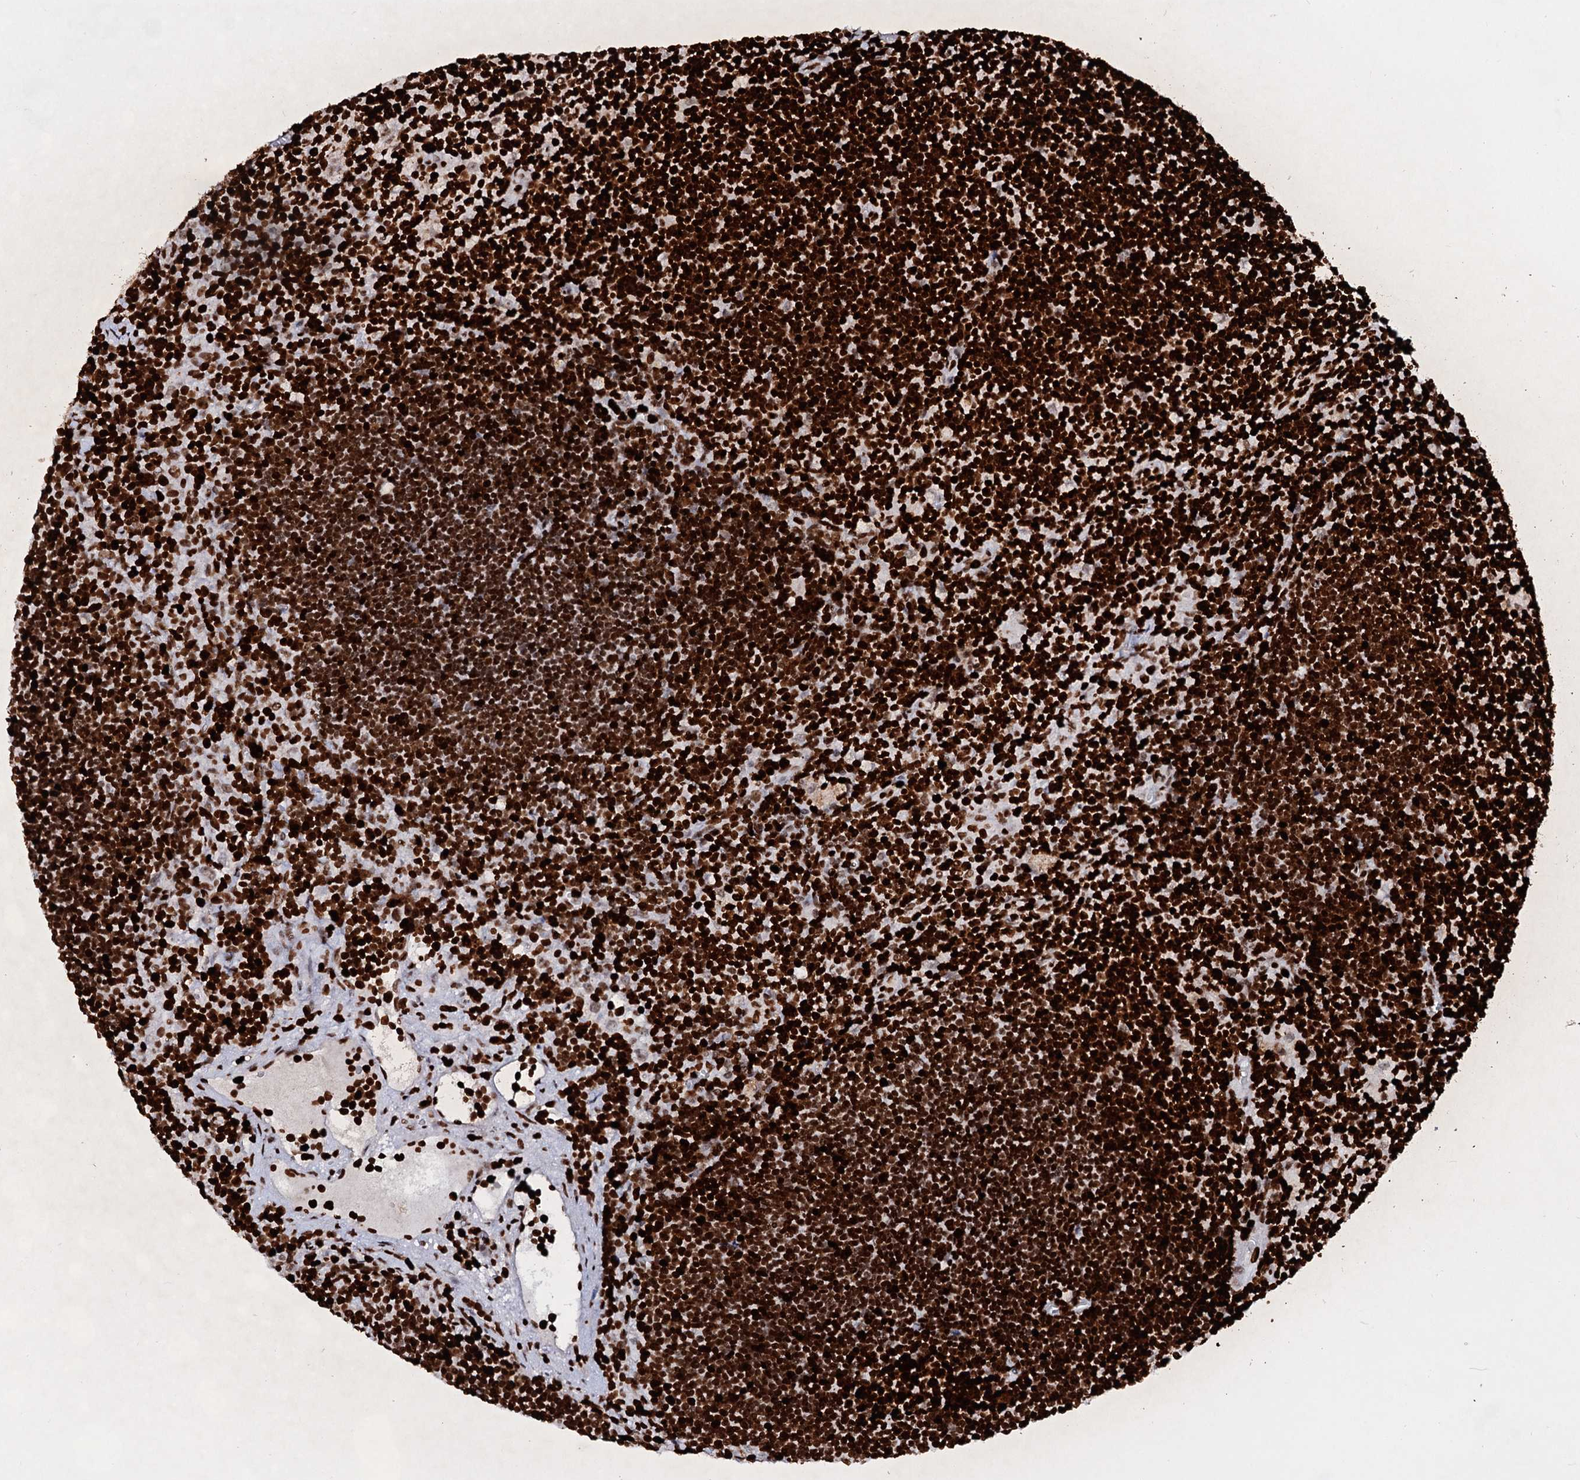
{"staining": {"intensity": "strong", "quantity": ">75%", "location": "nuclear"}, "tissue": "lymph node", "cell_type": "Germinal center cells", "image_type": "normal", "snomed": [{"axis": "morphology", "description": "Normal tissue, NOS"}, {"axis": "topography", "description": "Lymph node"}], "caption": "Immunohistochemical staining of unremarkable lymph node shows strong nuclear protein staining in approximately >75% of germinal center cells. (brown staining indicates protein expression, while blue staining denotes nuclei).", "gene": "HMGB2", "patient": {"sex": "male", "age": 69}}